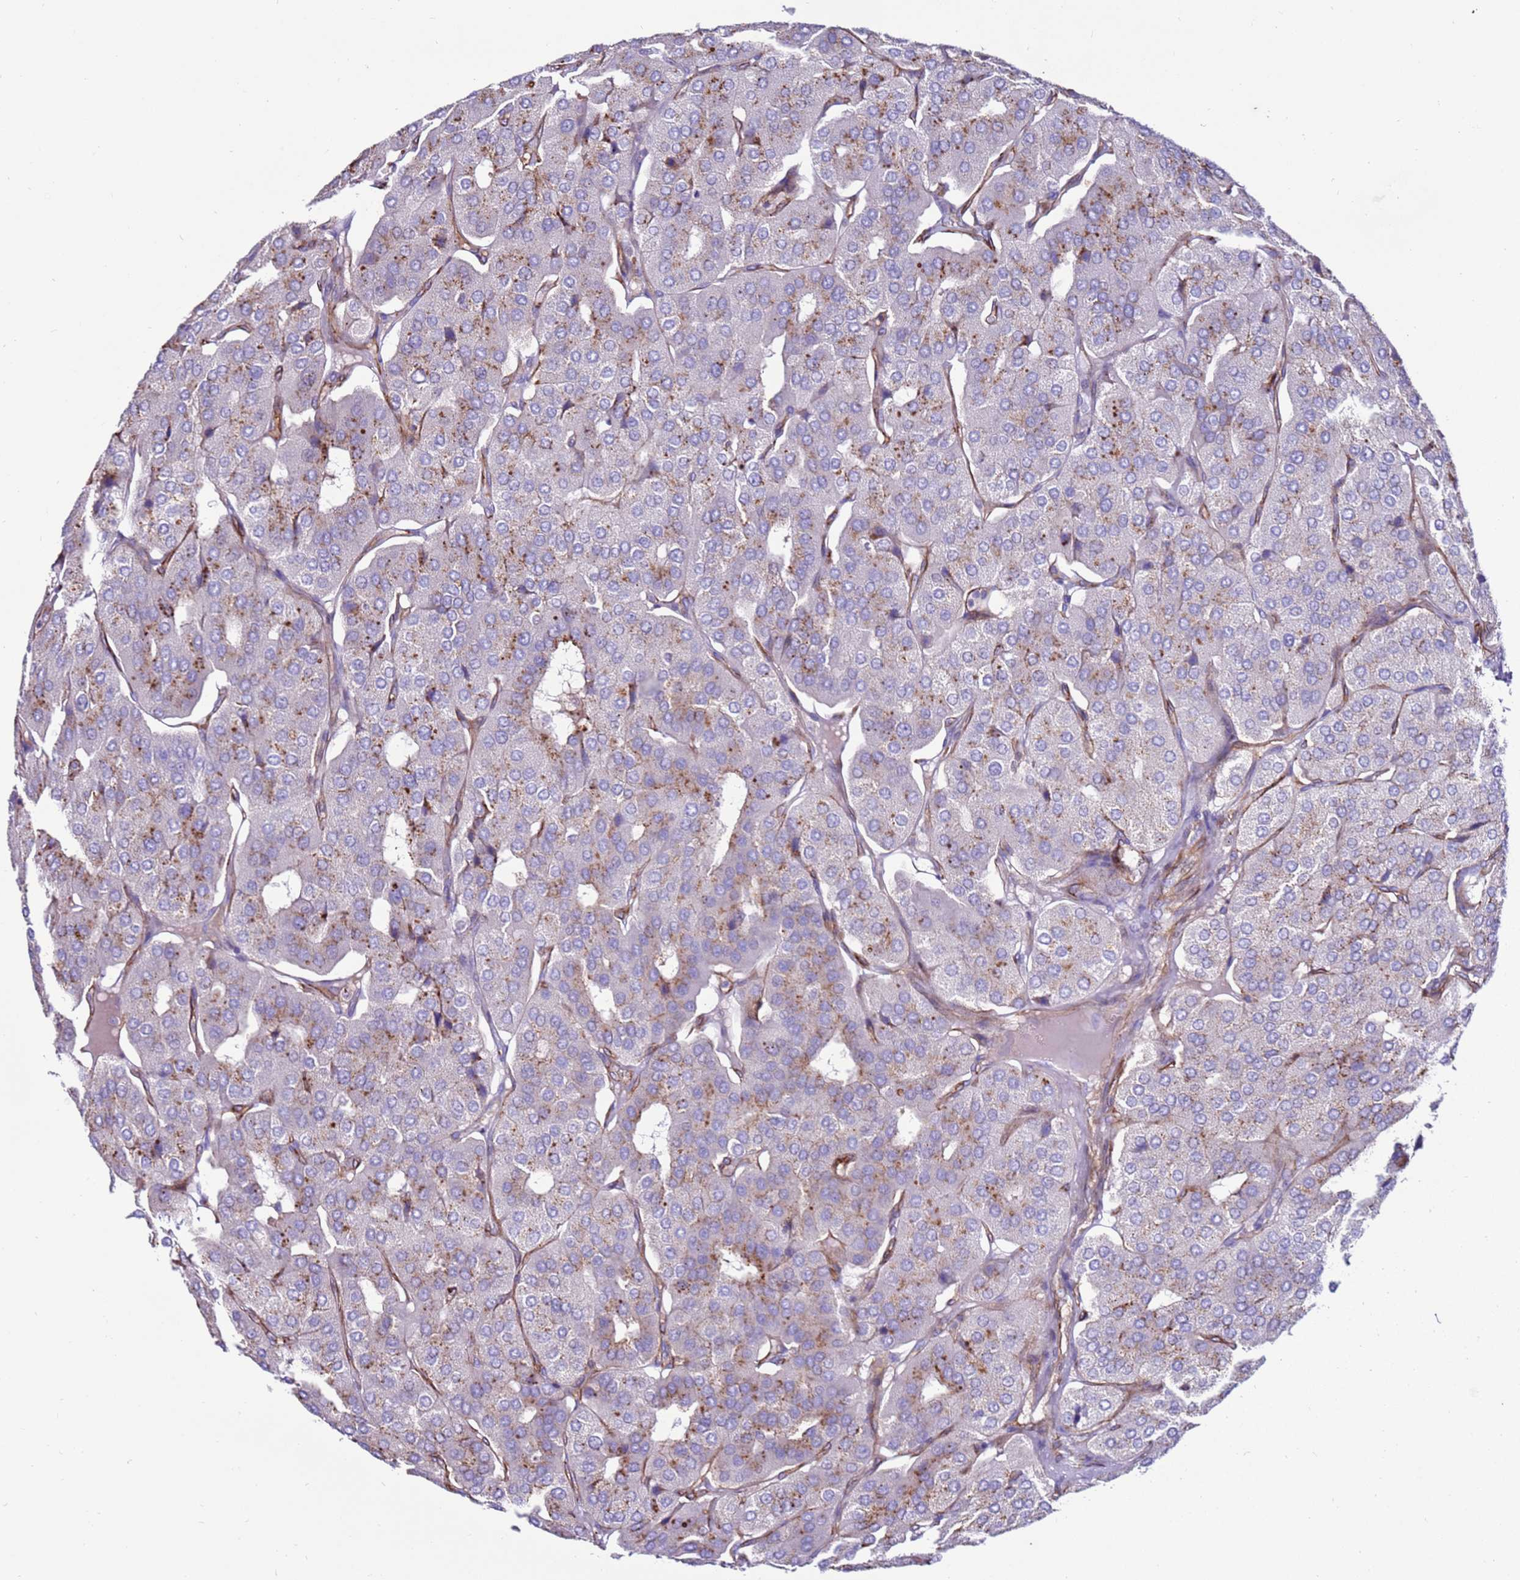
{"staining": {"intensity": "moderate", "quantity": "<25%", "location": "cytoplasmic/membranous"}, "tissue": "parathyroid gland", "cell_type": "Glandular cells", "image_type": "normal", "snomed": [{"axis": "morphology", "description": "Normal tissue, NOS"}, {"axis": "morphology", "description": "Adenoma, NOS"}, {"axis": "topography", "description": "Parathyroid gland"}], "caption": "Immunohistochemical staining of unremarkable human parathyroid gland reveals low levels of moderate cytoplasmic/membranous expression in approximately <25% of glandular cells.", "gene": "CLEC4M", "patient": {"sex": "female", "age": 86}}